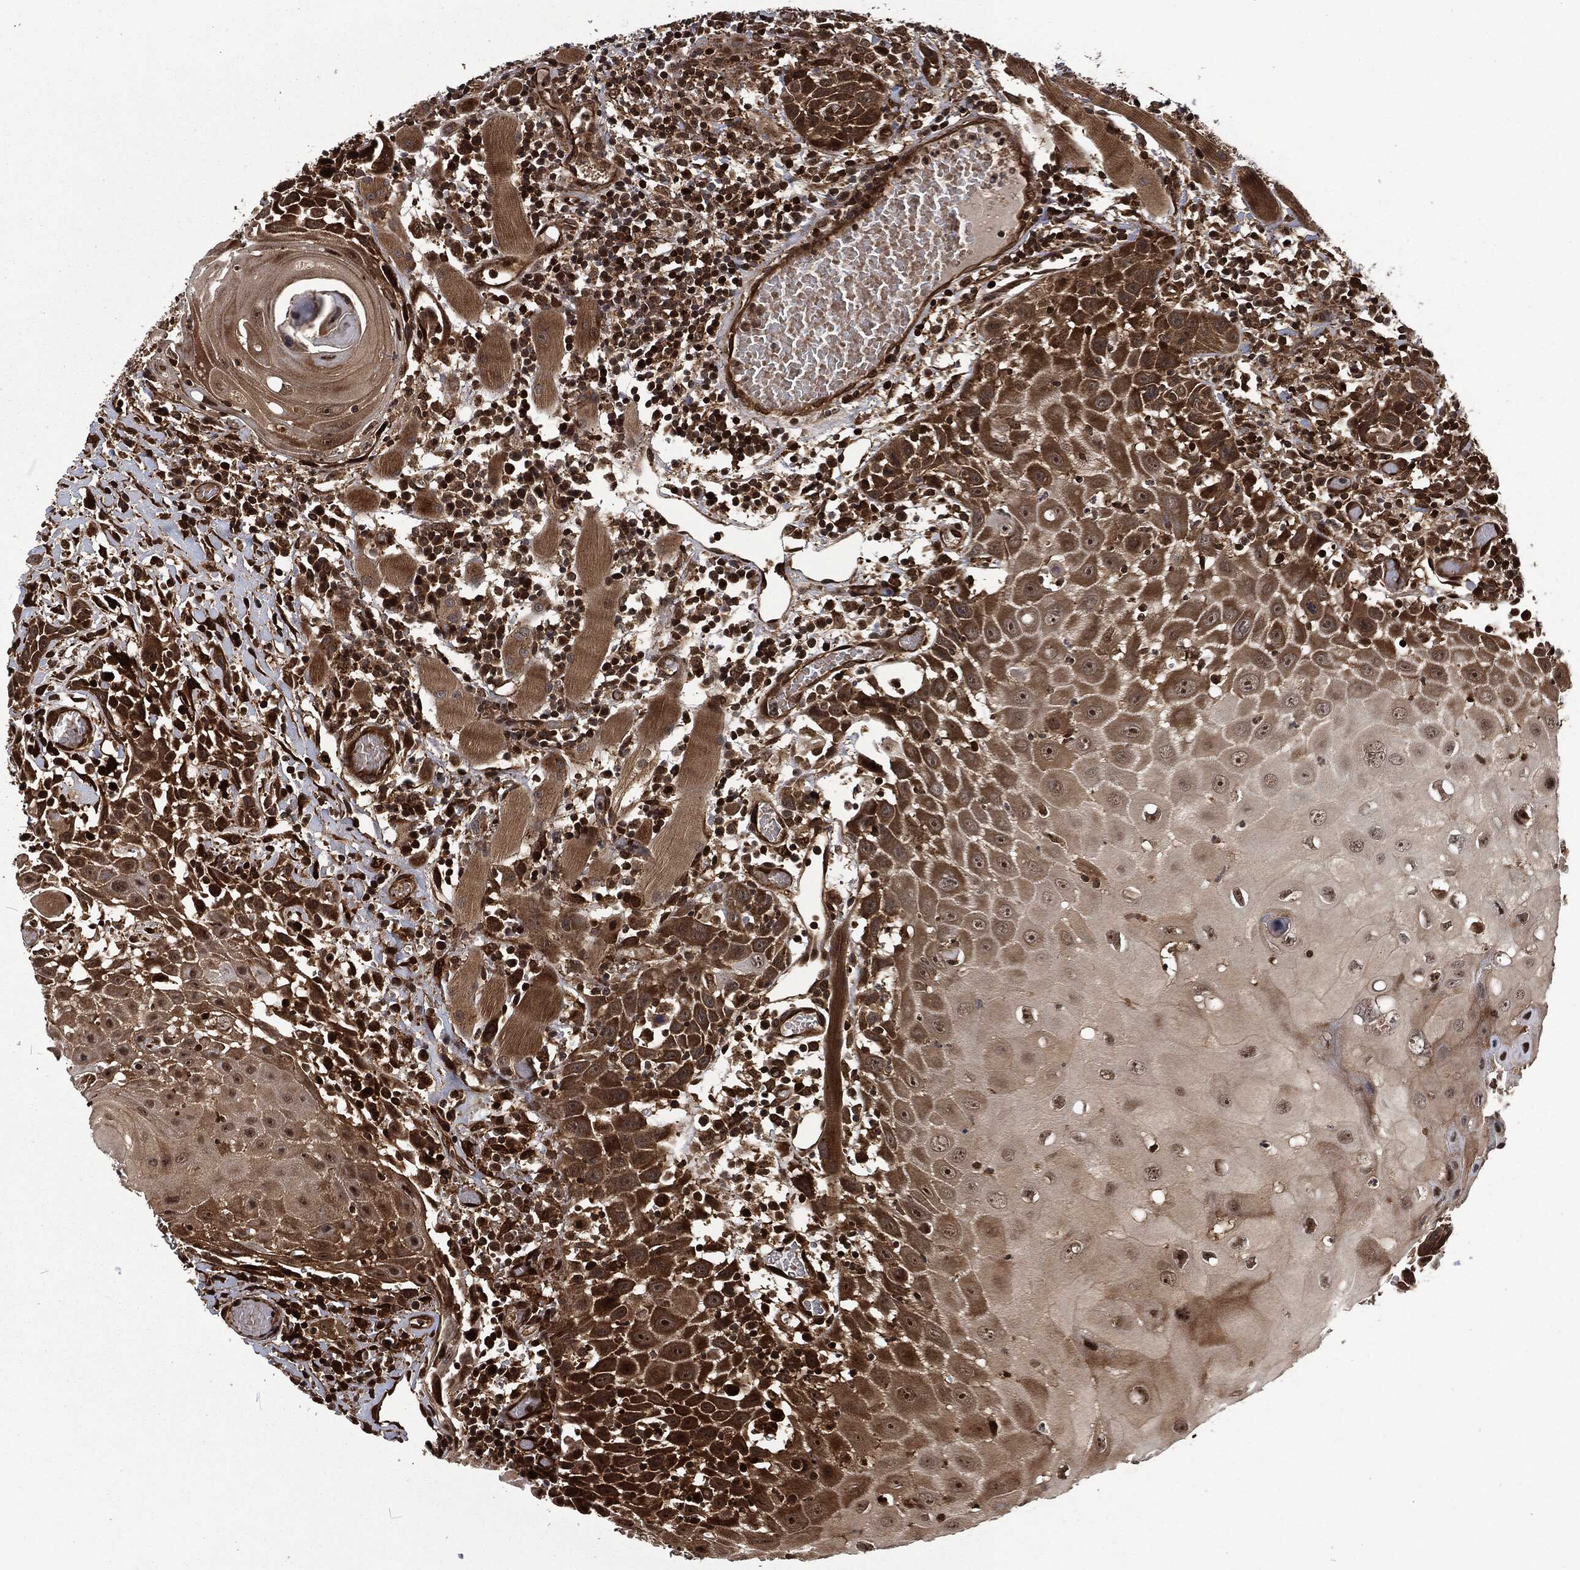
{"staining": {"intensity": "moderate", "quantity": ">75%", "location": "cytoplasmic/membranous"}, "tissue": "head and neck cancer", "cell_type": "Tumor cells", "image_type": "cancer", "snomed": [{"axis": "morphology", "description": "Normal tissue, NOS"}, {"axis": "morphology", "description": "Squamous cell carcinoma, NOS"}, {"axis": "topography", "description": "Oral tissue"}, {"axis": "topography", "description": "Head-Neck"}], "caption": "Immunohistochemistry (DAB) staining of head and neck cancer (squamous cell carcinoma) exhibits moderate cytoplasmic/membranous protein staining in approximately >75% of tumor cells.", "gene": "CMPK2", "patient": {"sex": "male", "age": 71}}